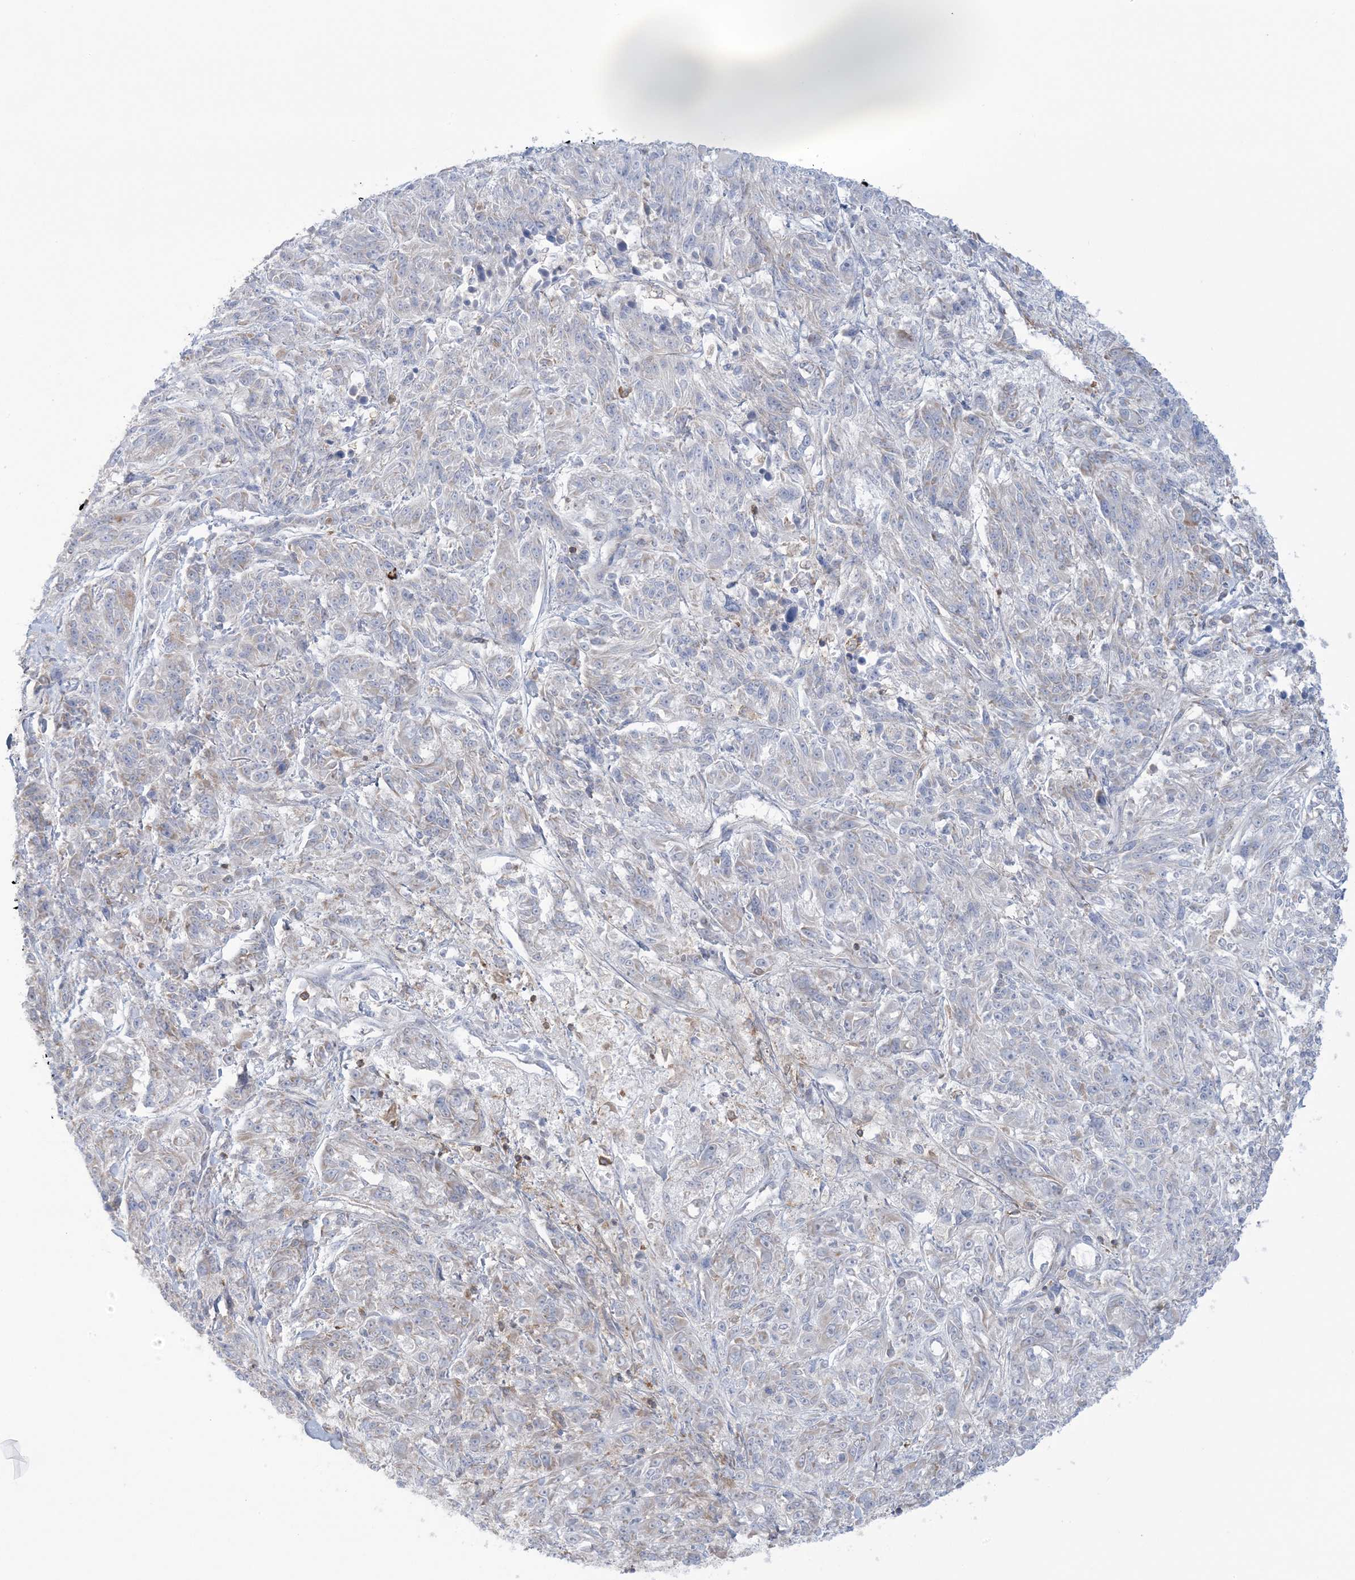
{"staining": {"intensity": "weak", "quantity": "<25%", "location": "cytoplasmic/membranous"}, "tissue": "melanoma", "cell_type": "Tumor cells", "image_type": "cancer", "snomed": [{"axis": "morphology", "description": "Malignant melanoma, NOS"}, {"axis": "topography", "description": "Skin"}], "caption": "This is an immunohistochemistry histopathology image of human melanoma. There is no staining in tumor cells.", "gene": "ARHGAP30", "patient": {"sex": "male", "age": 53}}